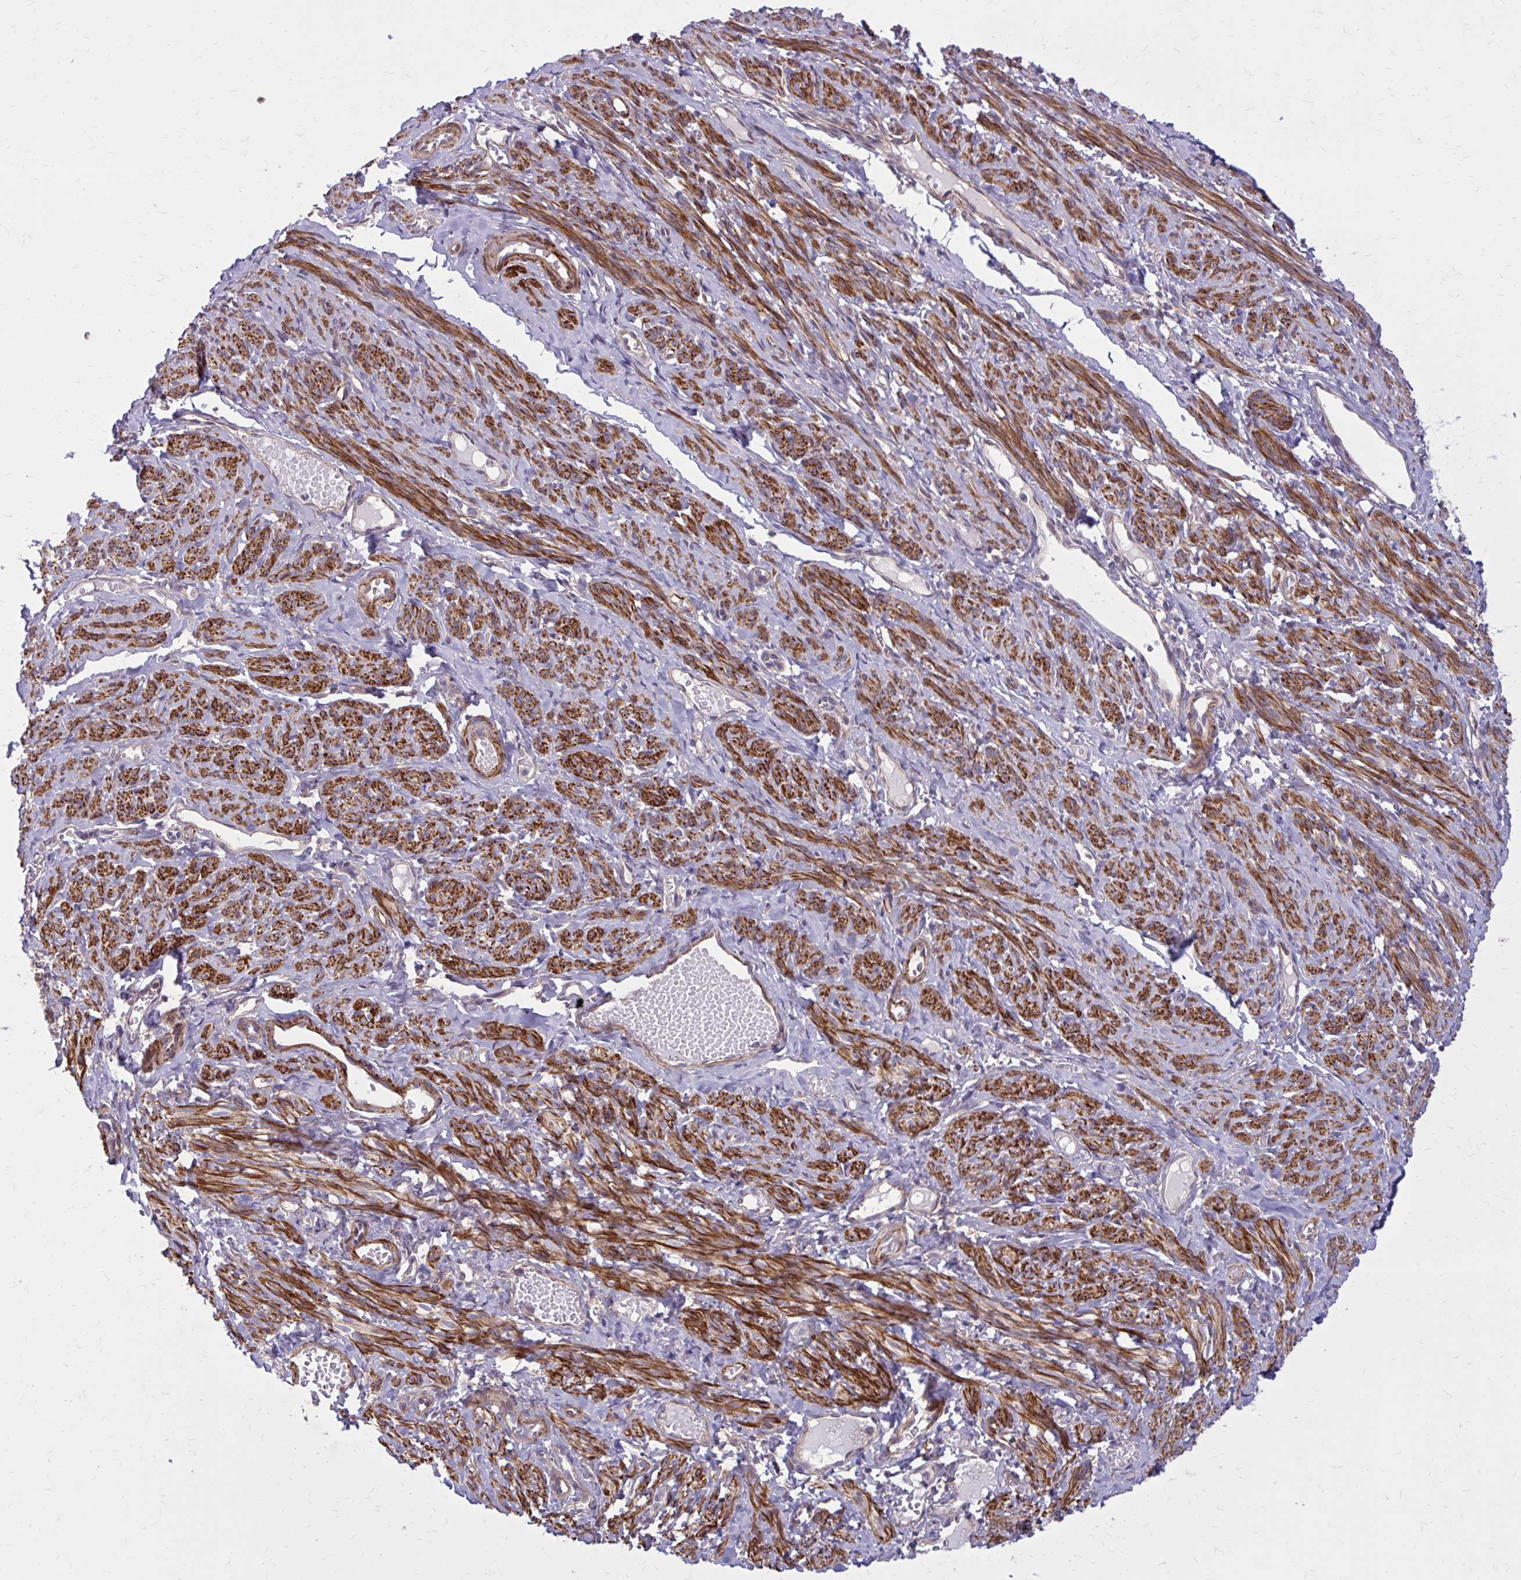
{"staining": {"intensity": "strong", "quantity": ">75%", "location": "cytoplasmic/membranous"}, "tissue": "smooth muscle", "cell_type": "Smooth muscle cells", "image_type": "normal", "snomed": [{"axis": "morphology", "description": "Normal tissue, NOS"}, {"axis": "topography", "description": "Smooth muscle"}], "caption": "High-power microscopy captured an immunohistochemistry (IHC) image of normal smooth muscle, revealing strong cytoplasmic/membranous expression in about >75% of smooth muscle cells. The staining is performed using DAB (3,3'-diaminobenzidine) brown chromogen to label protein expression. The nuclei are counter-stained blue using hematoxylin.", "gene": "FAP", "patient": {"sex": "female", "age": 65}}